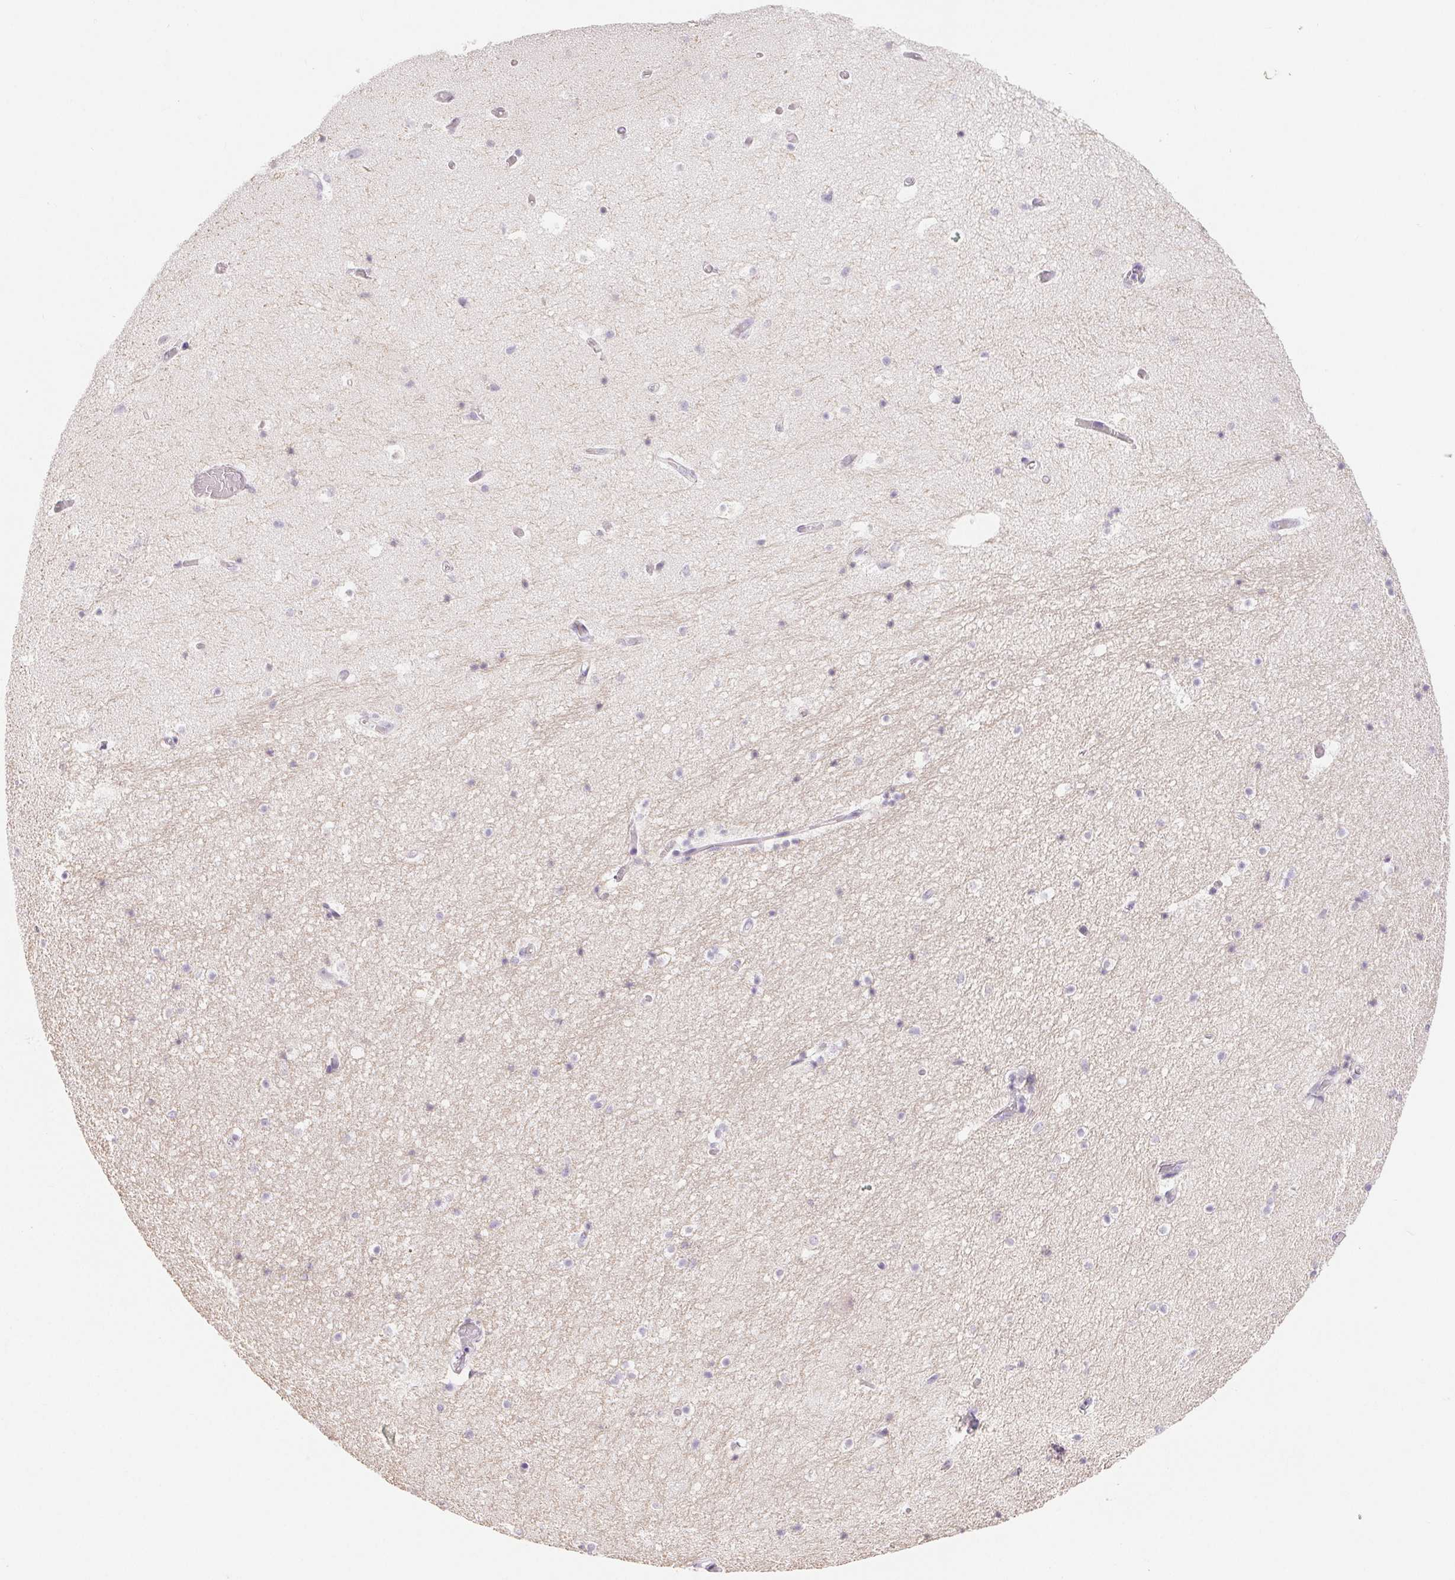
{"staining": {"intensity": "negative", "quantity": "none", "location": "none"}, "tissue": "hippocampus", "cell_type": "Glial cells", "image_type": "normal", "snomed": [{"axis": "morphology", "description": "Normal tissue, NOS"}, {"axis": "topography", "description": "Hippocampus"}], "caption": "DAB immunohistochemical staining of benign human hippocampus reveals no significant expression in glial cells. (Immunohistochemistry (ihc), brightfield microscopy, high magnification).", "gene": "MIOX", "patient": {"sex": "male", "age": 26}}